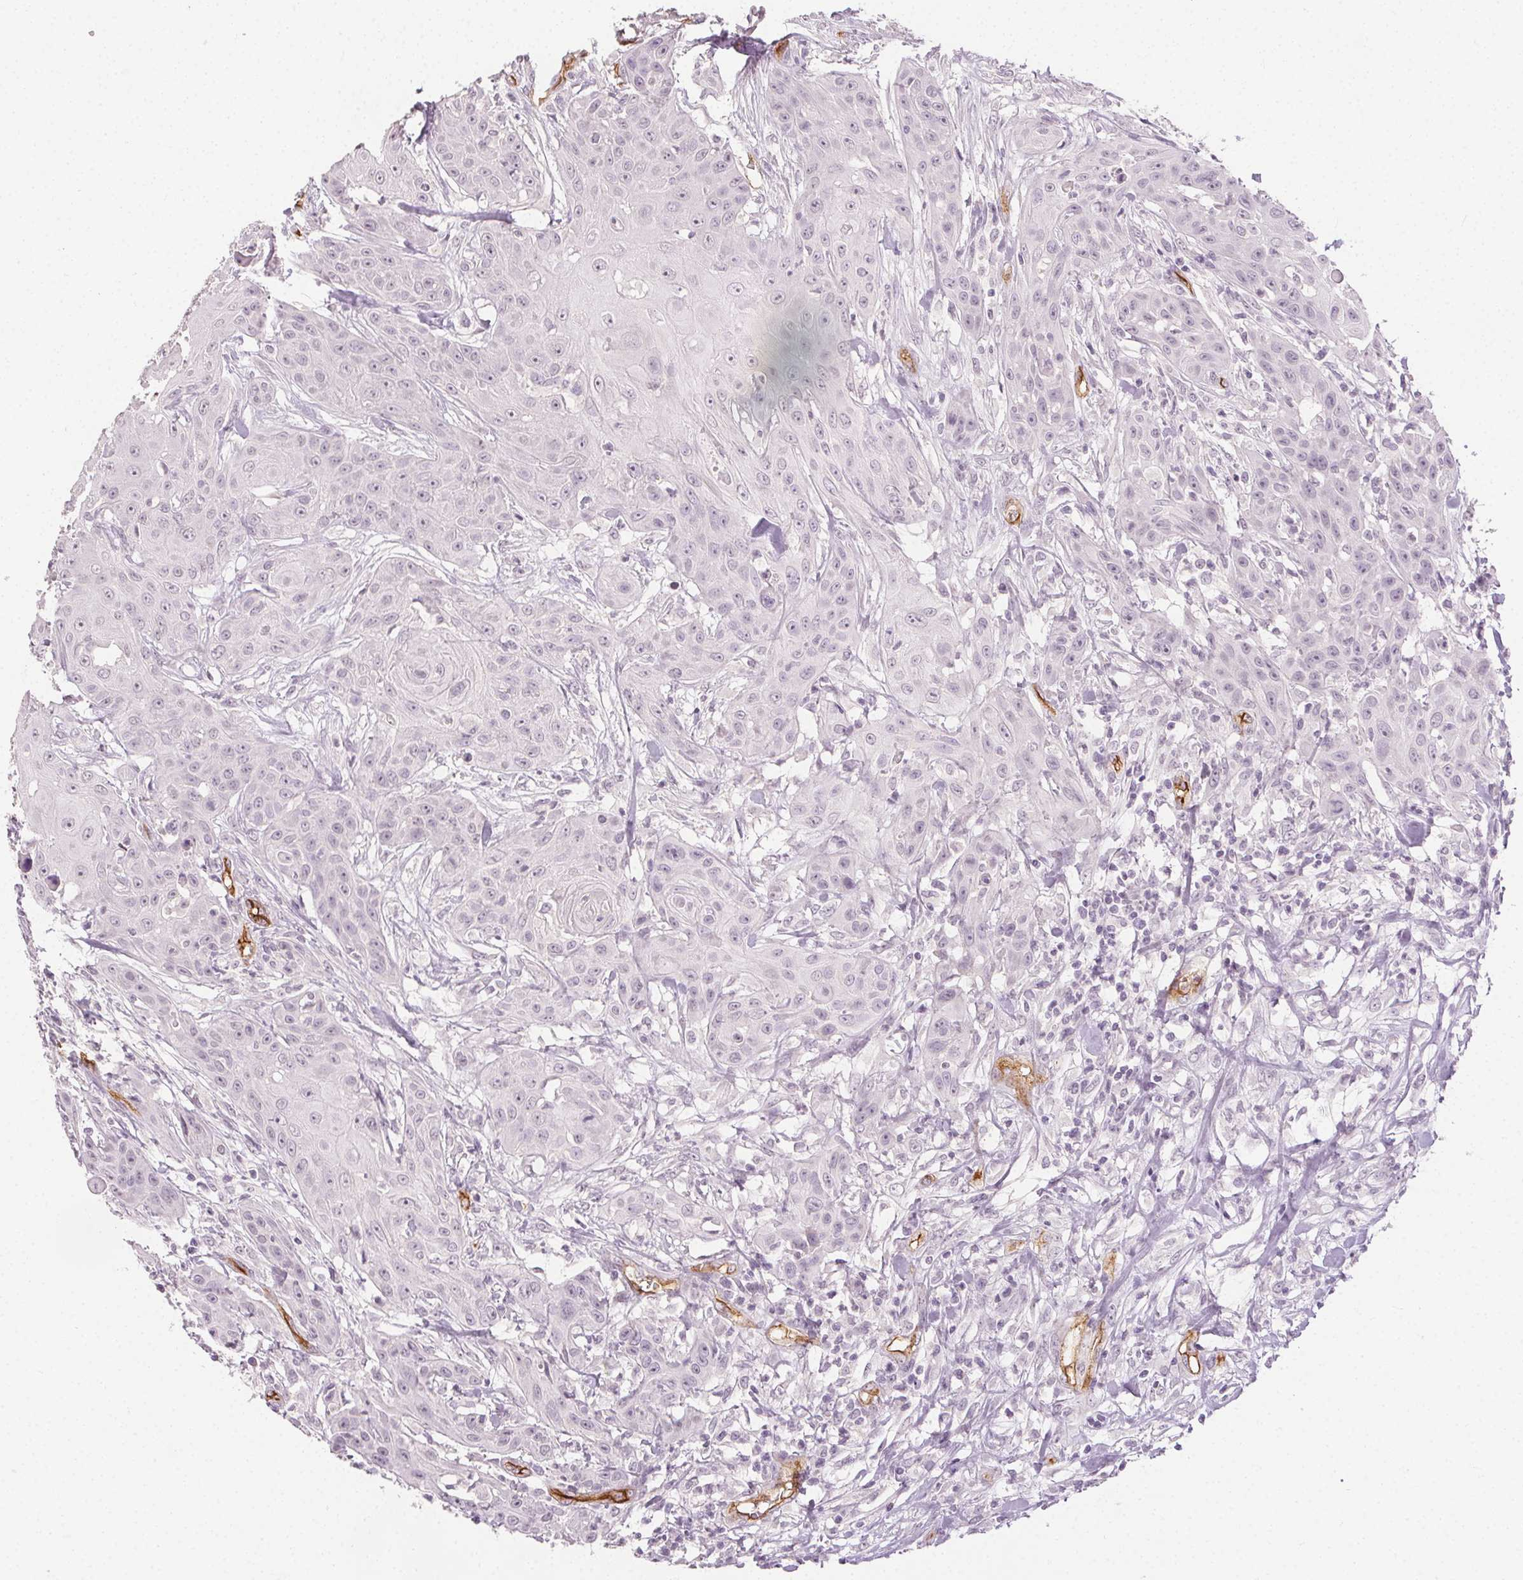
{"staining": {"intensity": "negative", "quantity": "none", "location": "none"}, "tissue": "head and neck cancer", "cell_type": "Tumor cells", "image_type": "cancer", "snomed": [{"axis": "morphology", "description": "Squamous cell carcinoma, NOS"}, {"axis": "topography", "description": "Oral tissue"}, {"axis": "topography", "description": "Head-Neck"}], "caption": "Immunohistochemistry of head and neck cancer (squamous cell carcinoma) shows no staining in tumor cells.", "gene": "PODXL", "patient": {"sex": "female", "age": 55}}